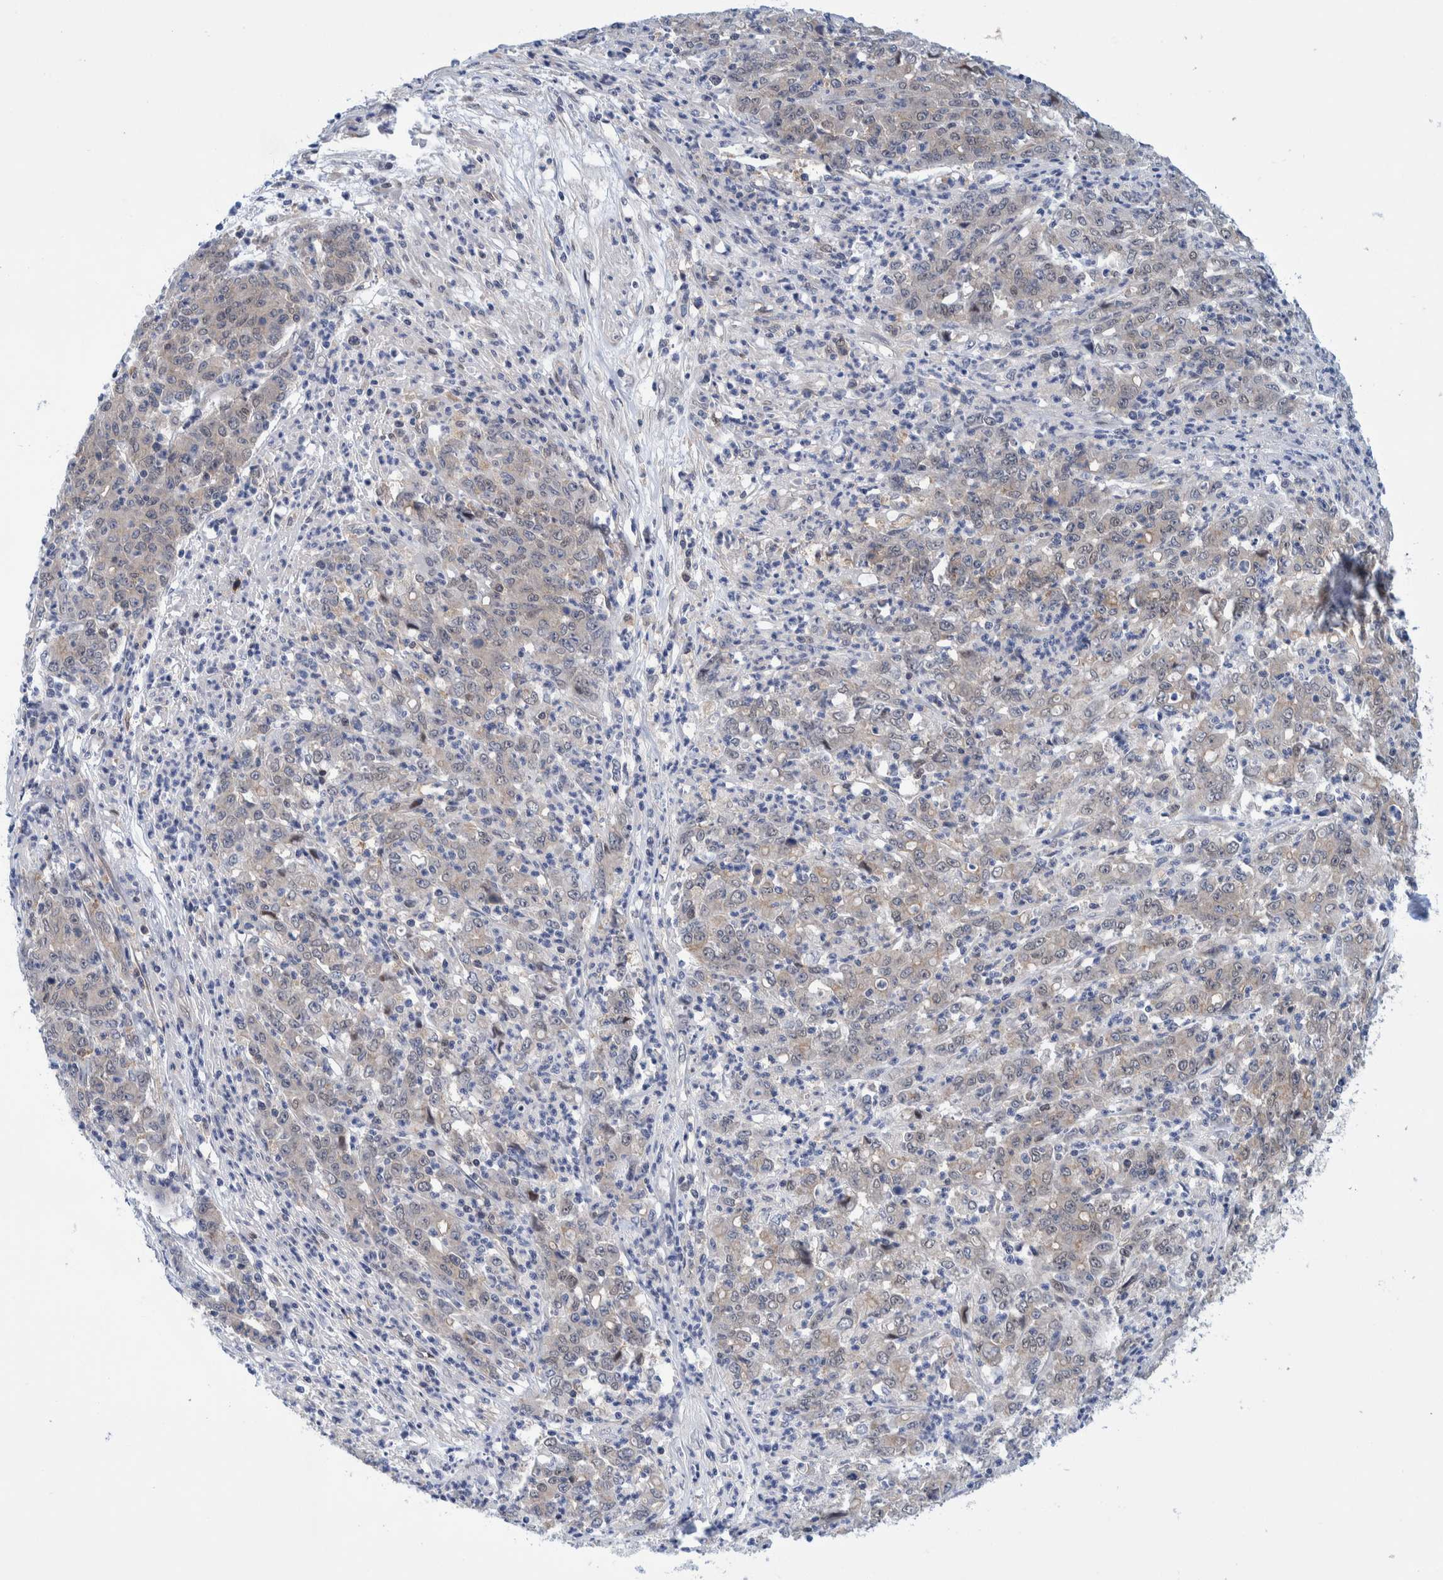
{"staining": {"intensity": "weak", "quantity": "25%-75%", "location": "cytoplasmic/membranous,nuclear"}, "tissue": "stomach cancer", "cell_type": "Tumor cells", "image_type": "cancer", "snomed": [{"axis": "morphology", "description": "Adenocarcinoma, NOS"}, {"axis": "topography", "description": "Stomach, lower"}], "caption": "A brown stain highlights weak cytoplasmic/membranous and nuclear positivity of a protein in human adenocarcinoma (stomach) tumor cells.", "gene": "PFAS", "patient": {"sex": "female", "age": 71}}